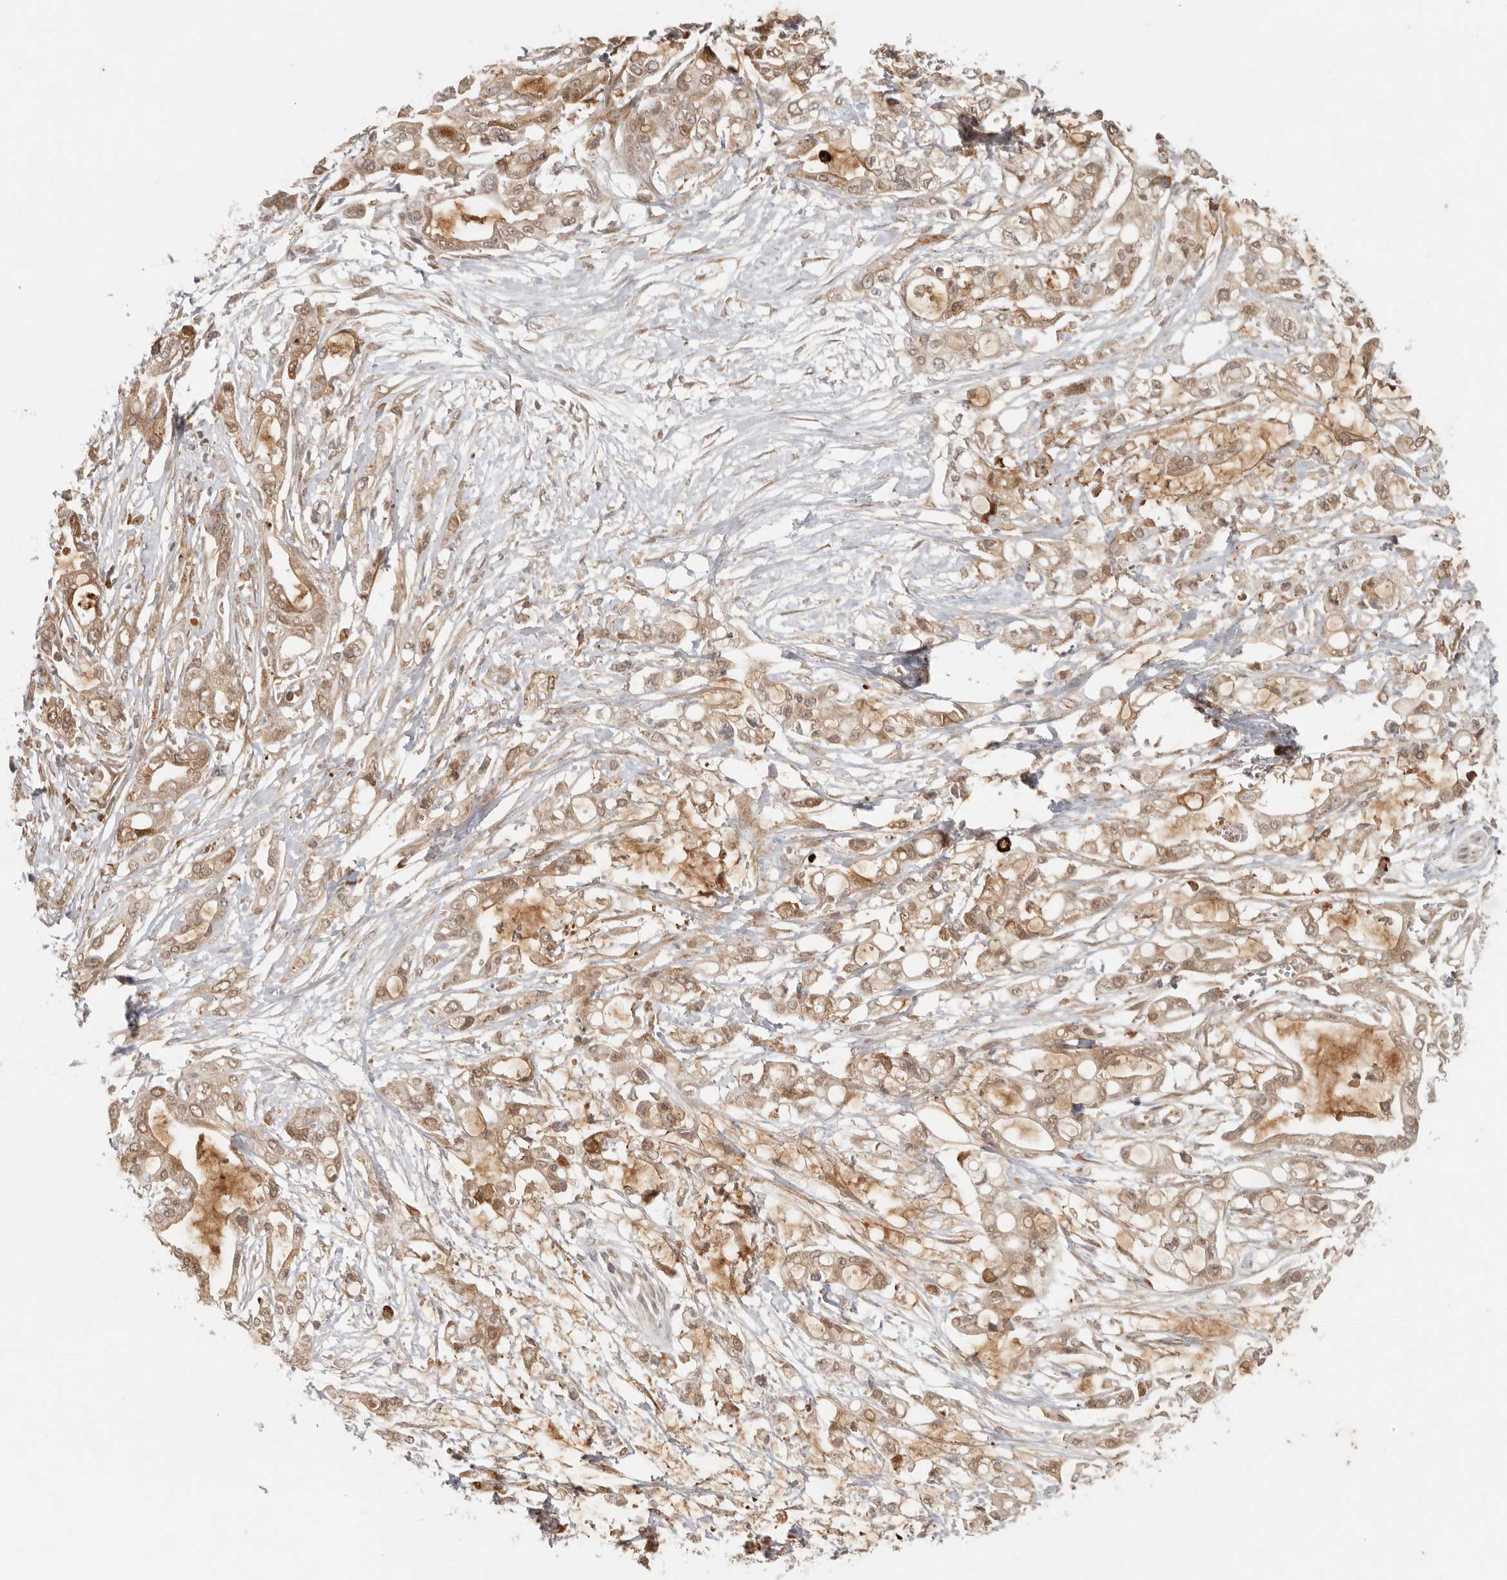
{"staining": {"intensity": "moderate", "quantity": ">75%", "location": "cytoplasmic/membranous,nuclear"}, "tissue": "pancreatic cancer", "cell_type": "Tumor cells", "image_type": "cancer", "snomed": [{"axis": "morphology", "description": "Adenocarcinoma, NOS"}, {"axis": "topography", "description": "Pancreas"}], "caption": "Immunohistochemical staining of pancreatic adenocarcinoma demonstrates moderate cytoplasmic/membranous and nuclear protein positivity in about >75% of tumor cells. (Stains: DAB in brown, nuclei in blue, Microscopy: brightfield microscopy at high magnification).", "gene": "AHDC1", "patient": {"sex": "male", "age": 68}}